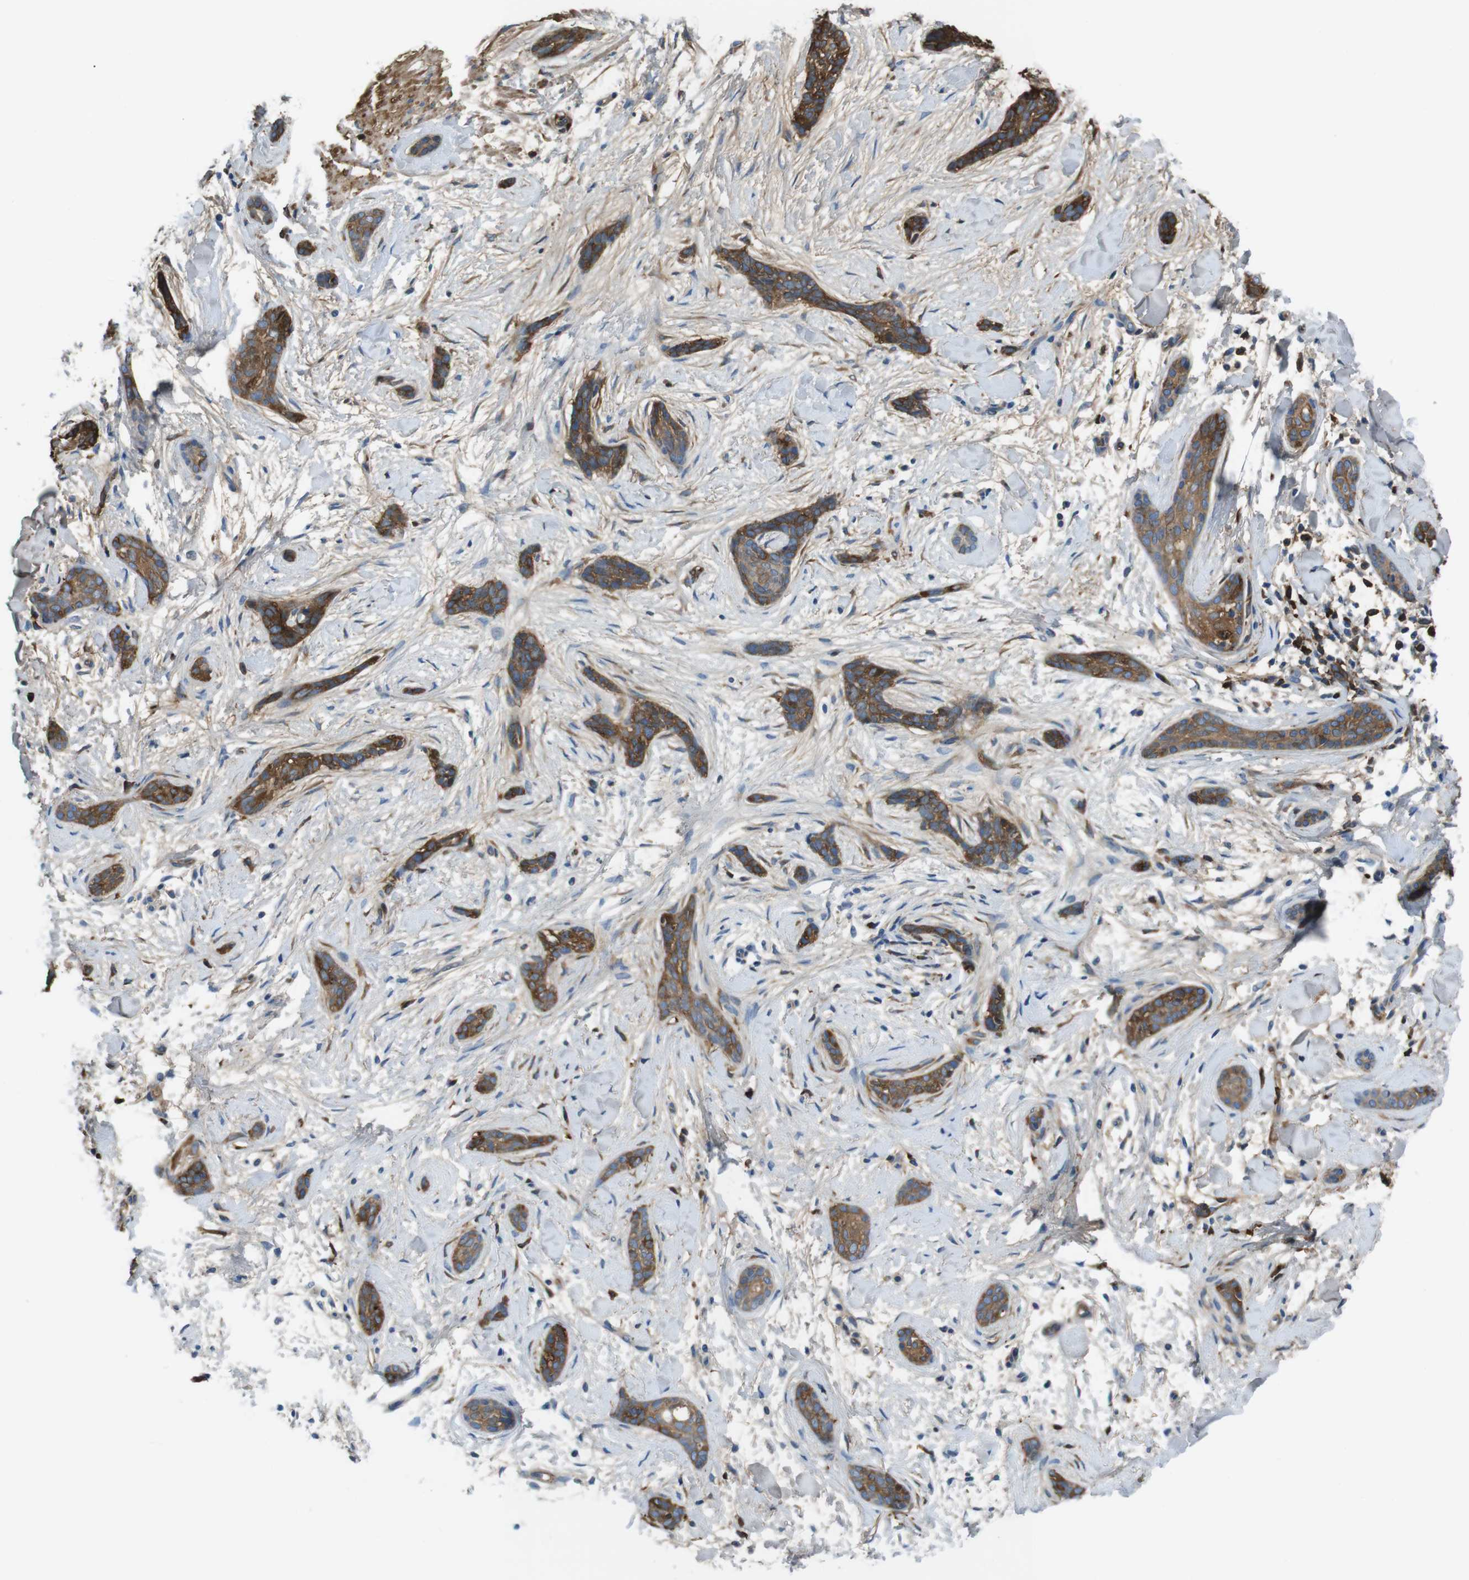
{"staining": {"intensity": "moderate", "quantity": ">75%", "location": "cytoplasmic/membranous"}, "tissue": "skin cancer", "cell_type": "Tumor cells", "image_type": "cancer", "snomed": [{"axis": "morphology", "description": "Basal cell carcinoma"}, {"axis": "morphology", "description": "Adnexal tumor, benign"}, {"axis": "topography", "description": "Skin"}], "caption": "Protein expression analysis of skin basal cell carcinoma exhibits moderate cytoplasmic/membranous expression in approximately >75% of tumor cells.", "gene": "LTBP4", "patient": {"sex": "female", "age": 42}}